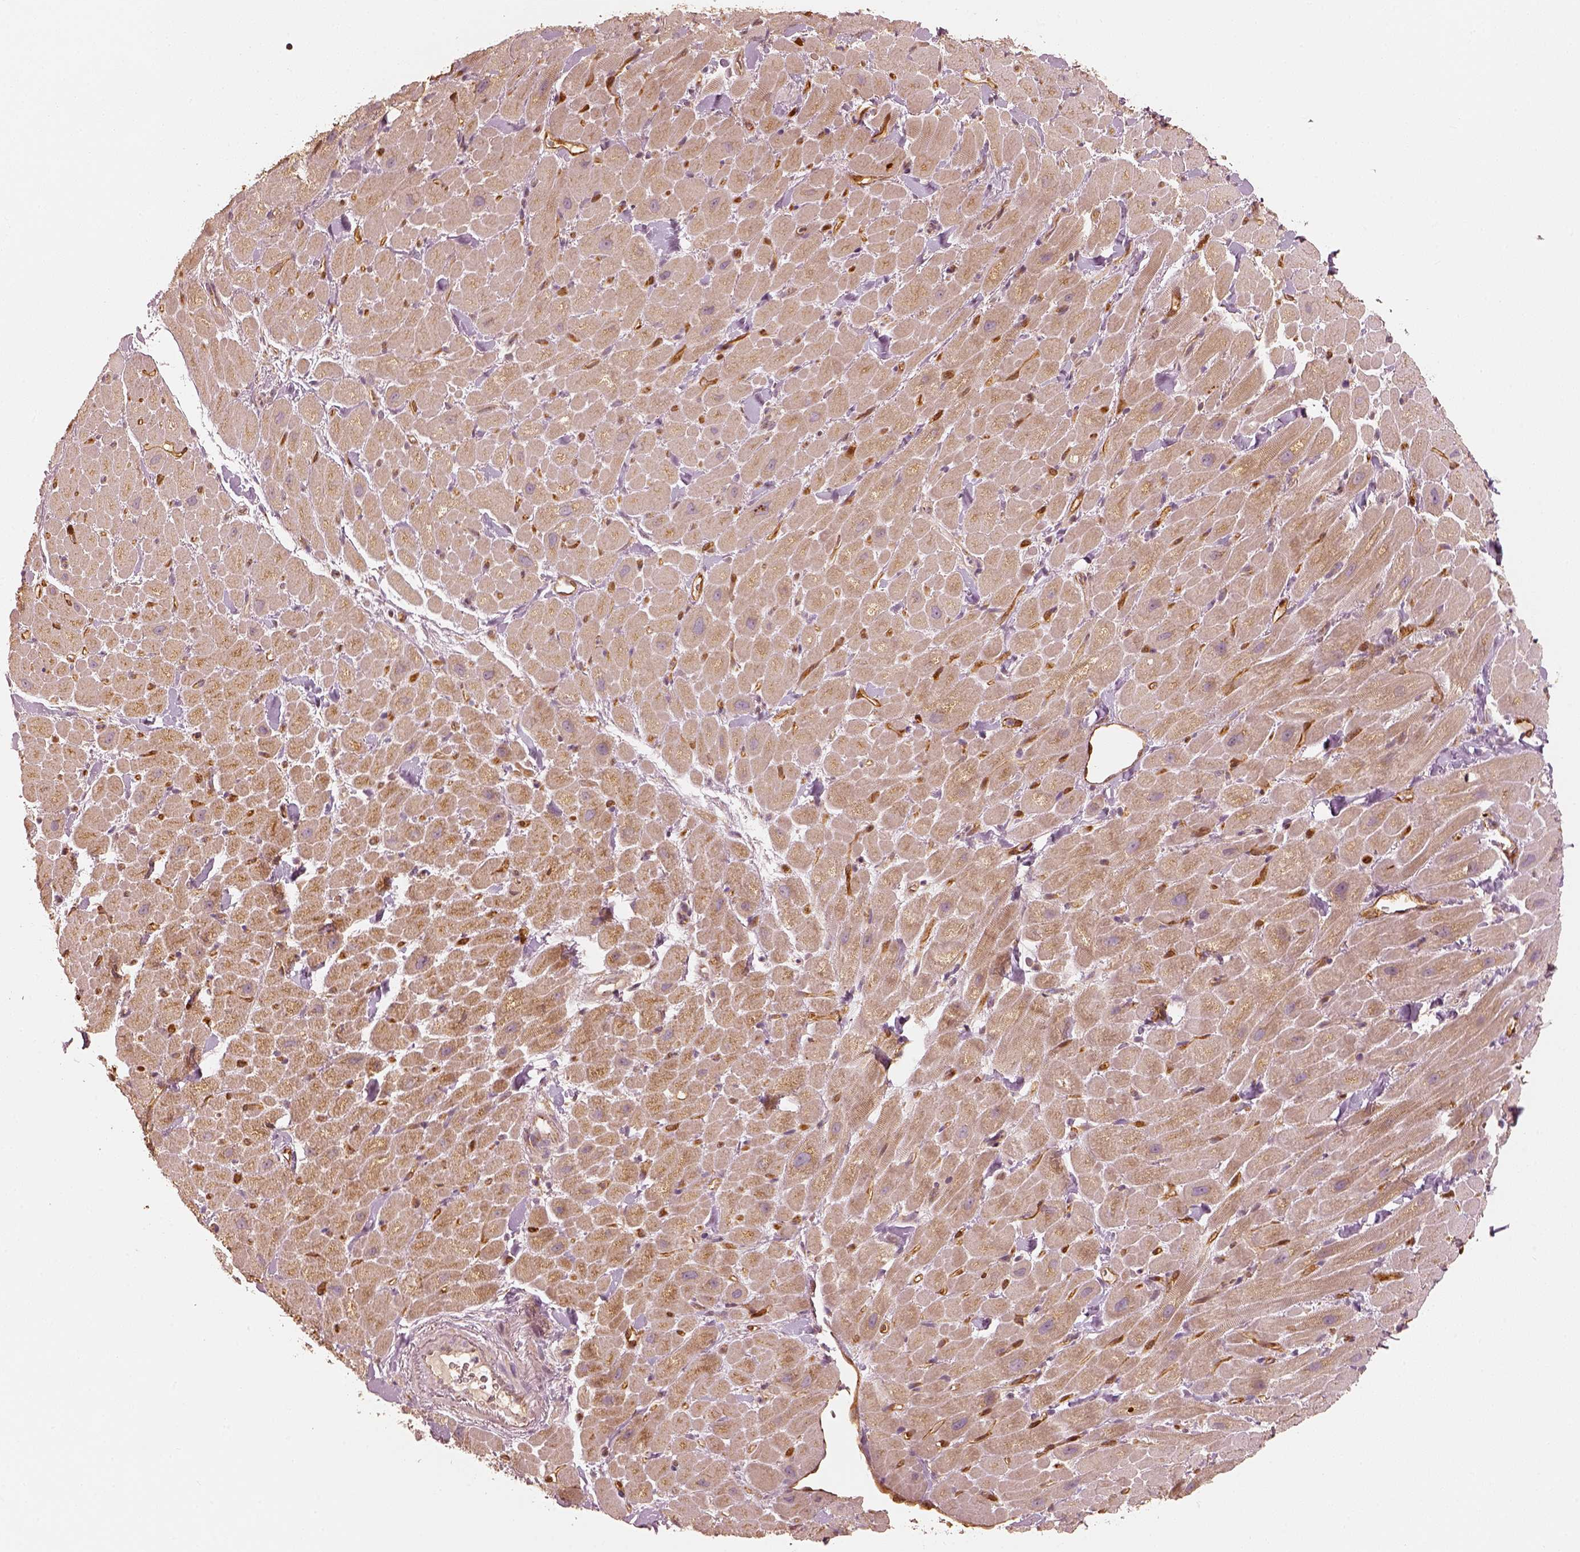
{"staining": {"intensity": "moderate", "quantity": "<25%", "location": "cytoplasmic/membranous"}, "tissue": "heart muscle", "cell_type": "Cardiomyocytes", "image_type": "normal", "snomed": [{"axis": "morphology", "description": "Normal tissue, NOS"}, {"axis": "topography", "description": "Heart"}], "caption": "Moderate cytoplasmic/membranous expression for a protein is appreciated in about <25% of cardiomyocytes of unremarkable heart muscle using IHC.", "gene": "FSCN1", "patient": {"sex": "male", "age": 60}}